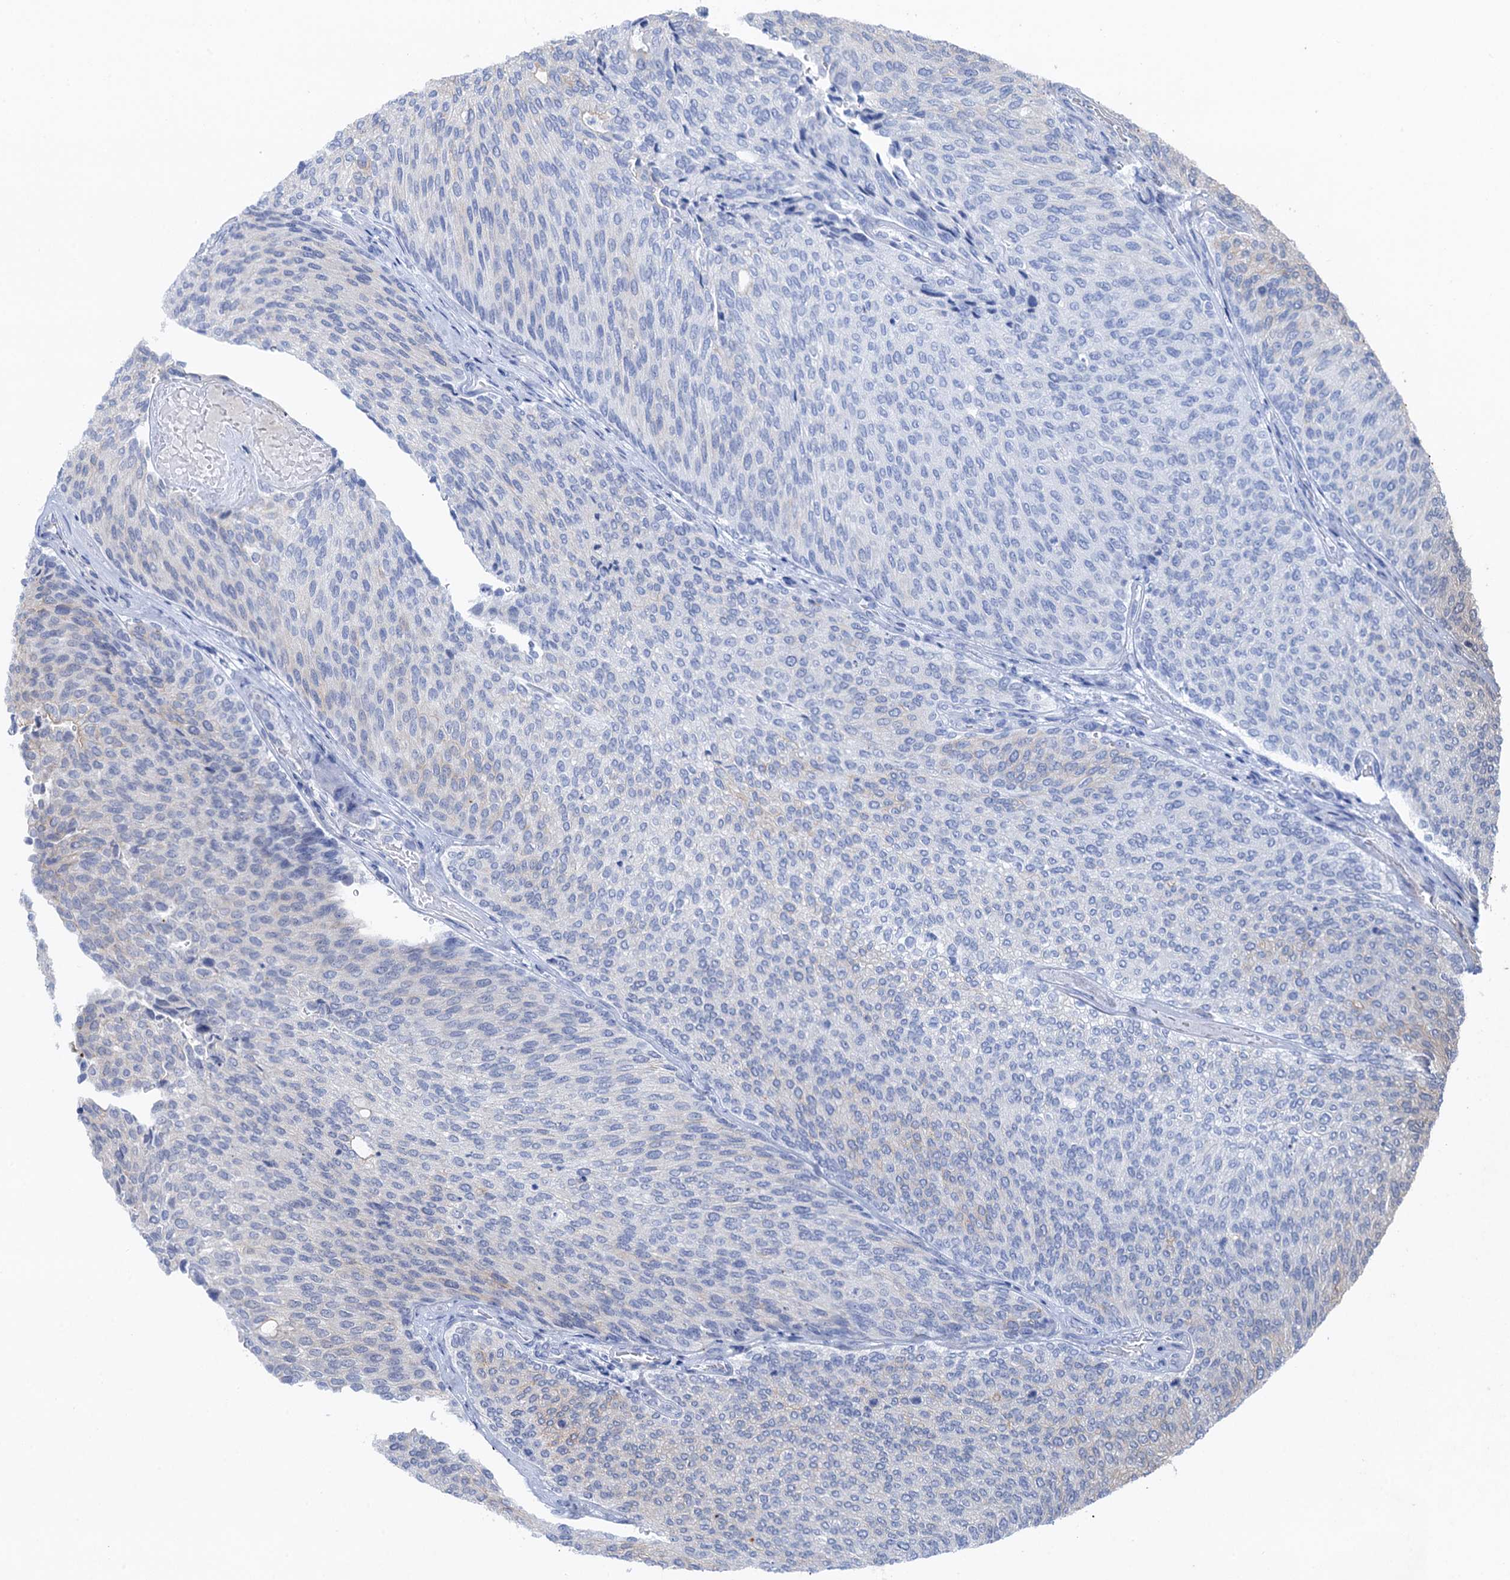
{"staining": {"intensity": "moderate", "quantity": "<25%", "location": "cytoplasmic/membranous"}, "tissue": "urothelial cancer", "cell_type": "Tumor cells", "image_type": "cancer", "snomed": [{"axis": "morphology", "description": "Urothelial carcinoma, Low grade"}, {"axis": "topography", "description": "Urinary bladder"}], "caption": "Protein expression analysis of human urothelial cancer reveals moderate cytoplasmic/membranous expression in approximately <25% of tumor cells.", "gene": "TTC31", "patient": {"sex": "female", "age": 79}}